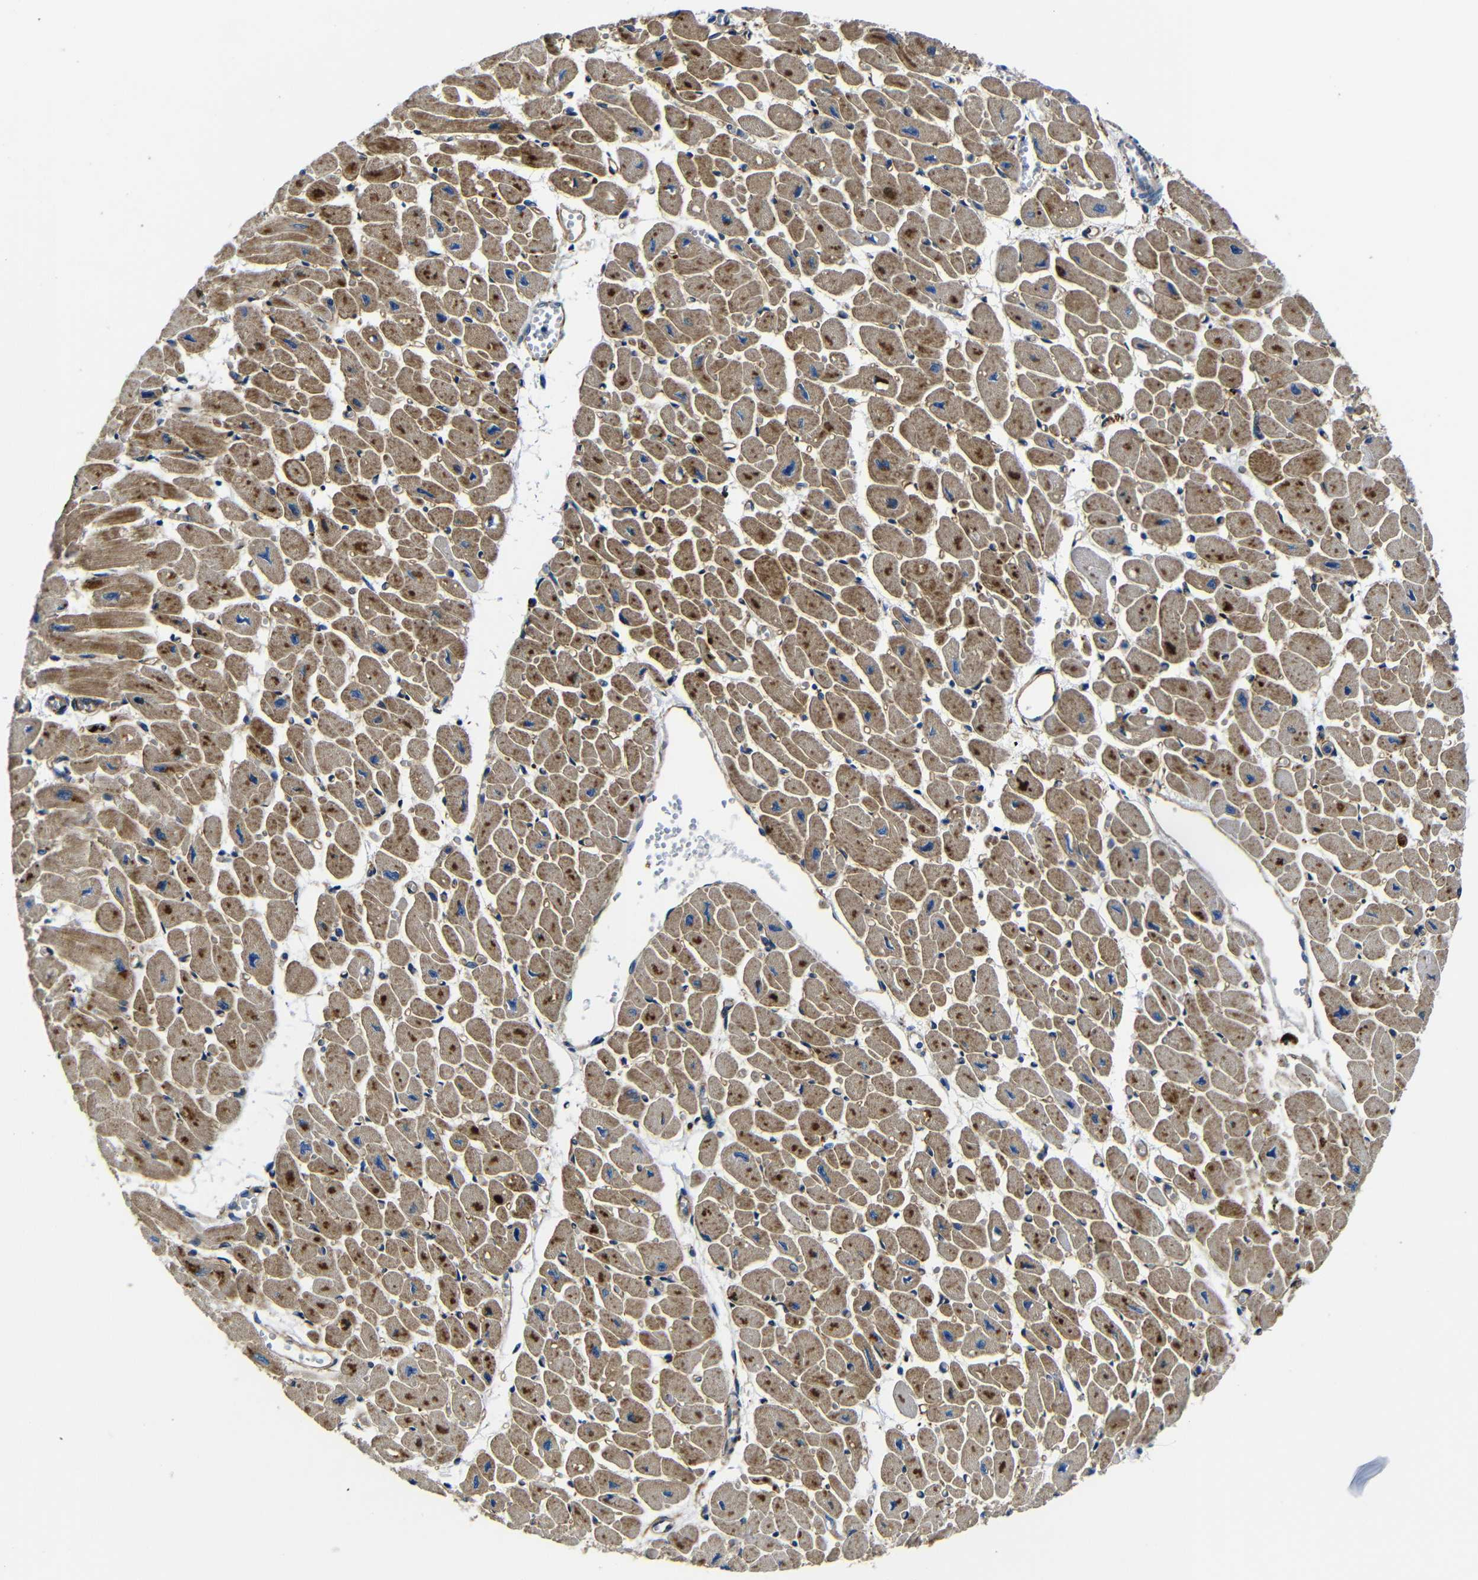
{"staining": {"intensity": "moderate", "quantity": ">75%", "location": "cytoplasmic/membranous"}, "tissue": "heart muscle", "cell_type": "Cardiomyocytes", "image_type": "normal", "snomed": [{"axis": "morphology", "description": "Normal tissue, NOS"}, {"axis": "topography", "description": "Heart"}], "caption": "Heart muscle stained with a brown dye shows moderate cytoplasmic/membranous positive expression in approximately >75% of cardiomyocytes.", "gene": "GIMAP2", "patient": {"sex": "female", "age": 54}}